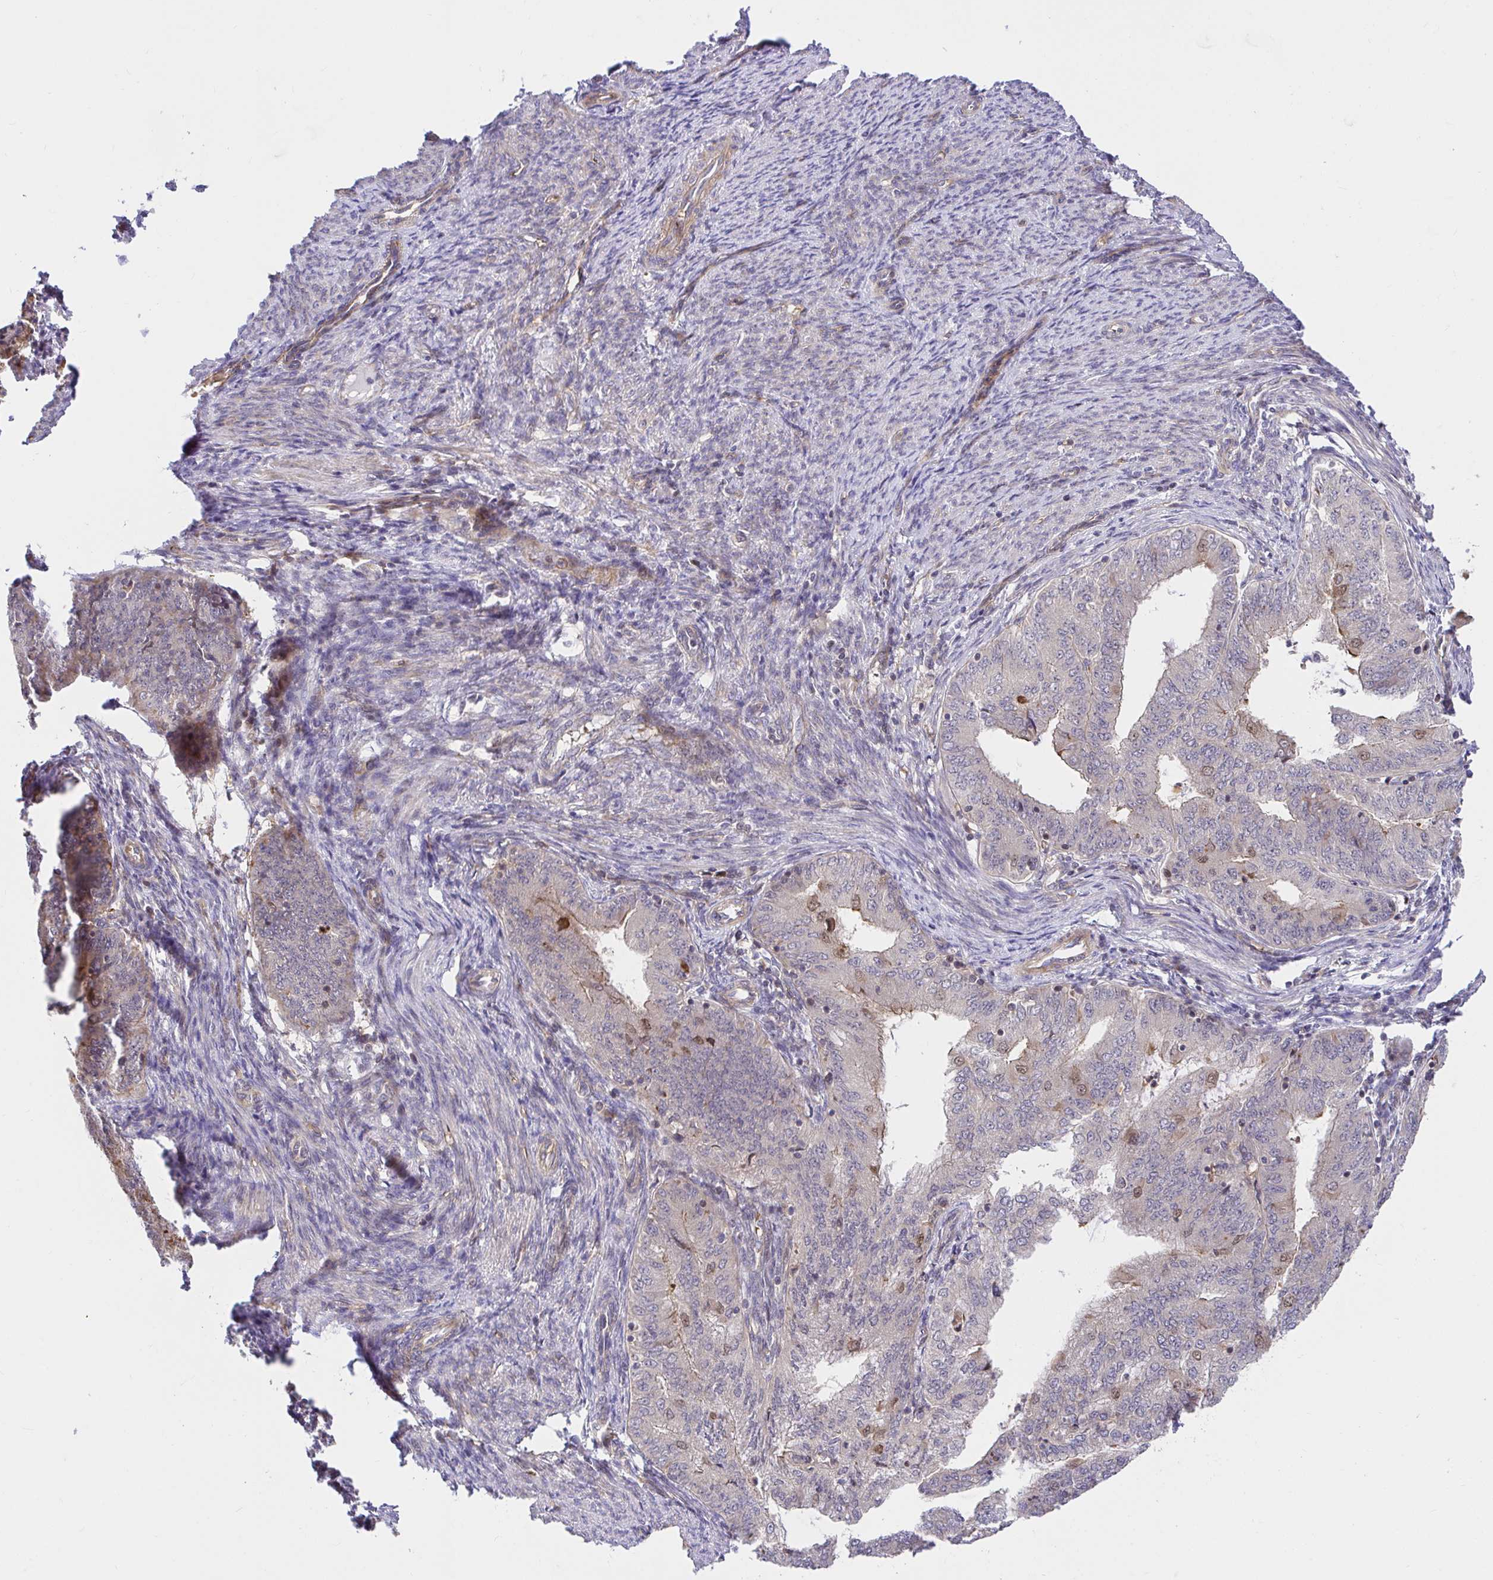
{"staining": {"intensity": "weak", "quantity": "<25%", "location": "cytoplasmic/membranous,nuclear"}, "tissue": "endometrial cancer", "cell_type": "Tumor cells", "image_type": "cancer", "snomed": [{"axis": "morphology", "description": "Adenocarcinoma, NOS"}, {"axis": "topography", "description": "Endometrium"}], "caption": "Endometrial adenocarcinoma was stained to show a protein in brown. There is no significant staining in tumor cells.", "gene": "TRIM55", "patient": {"sex": "female", "age": 57}}